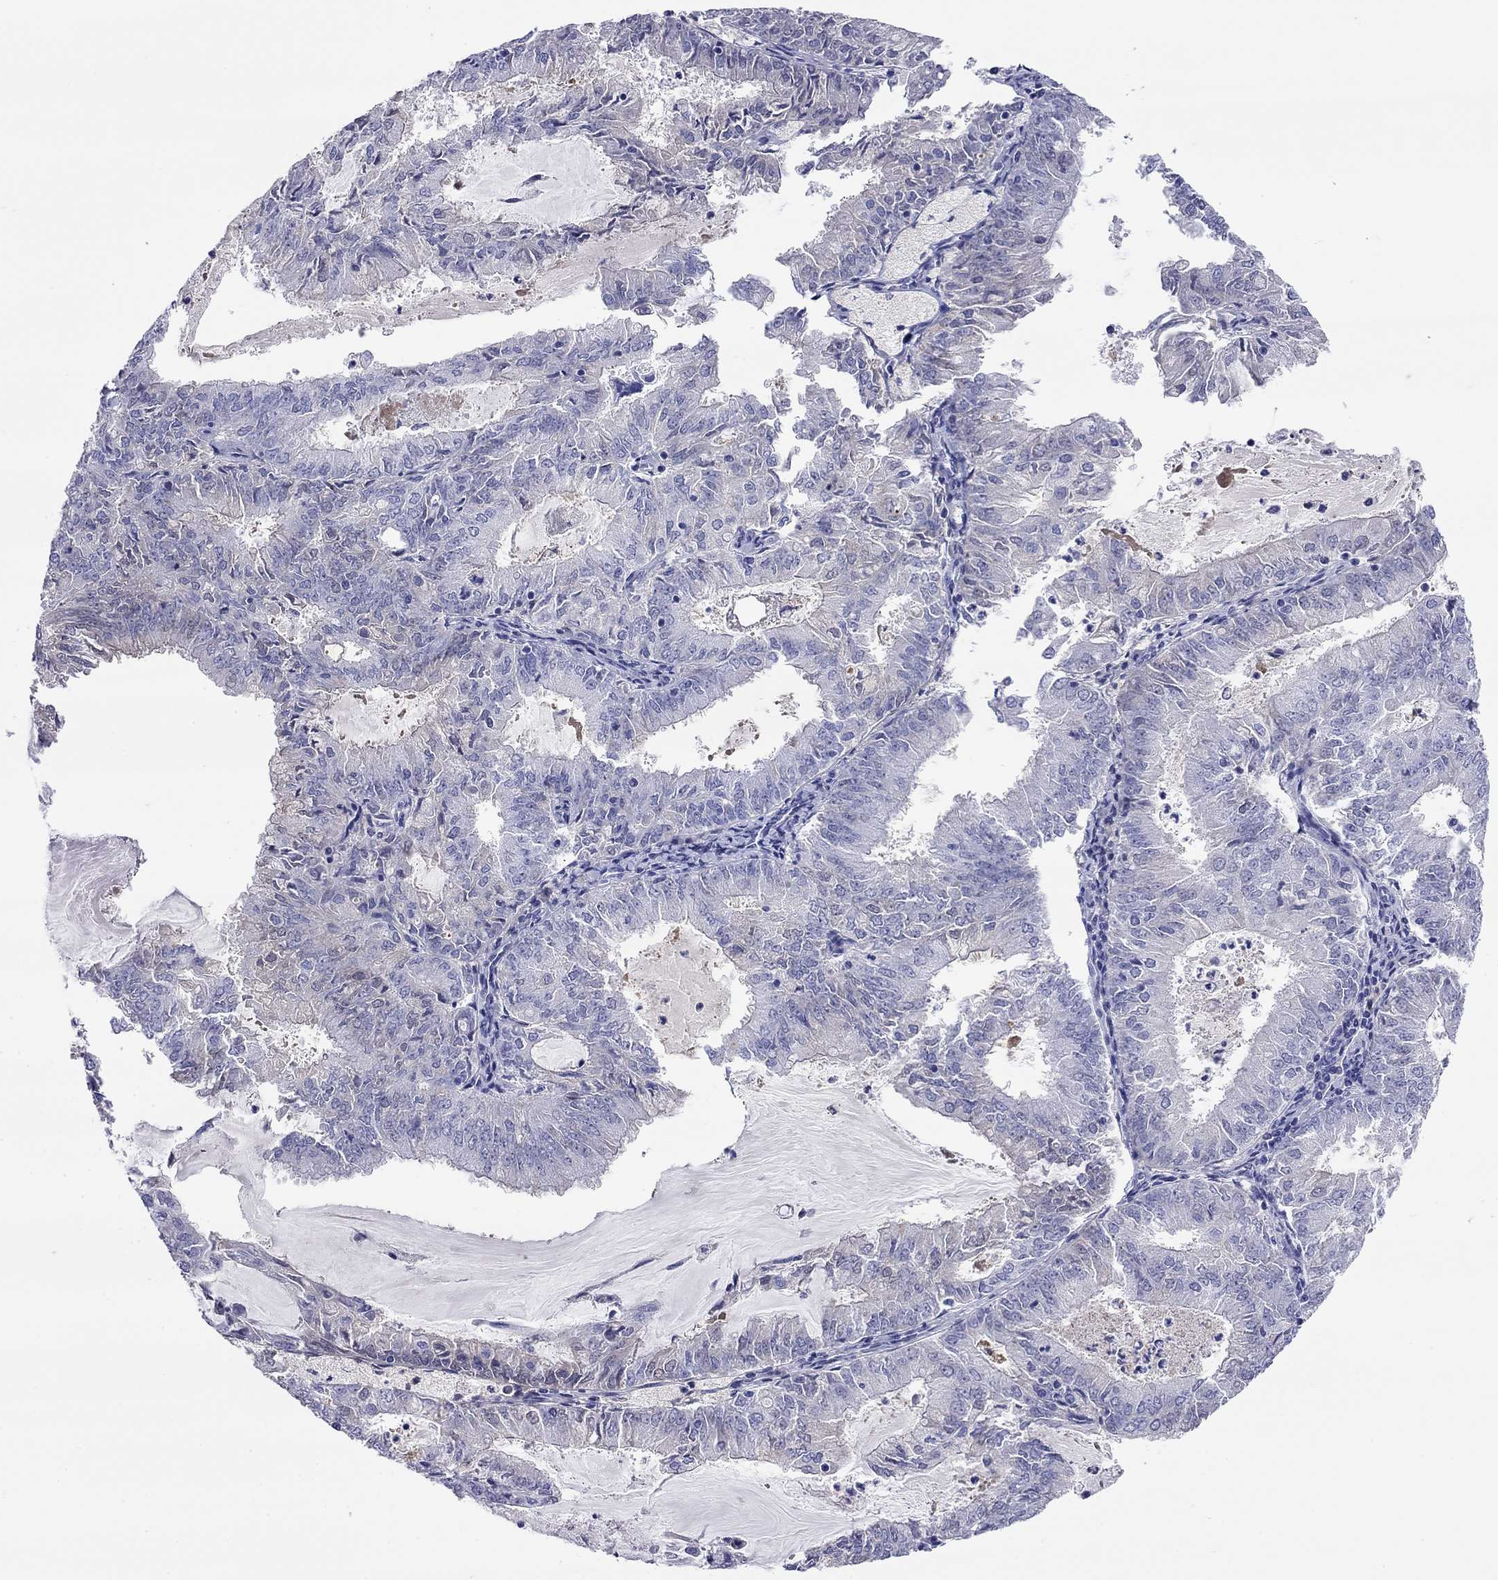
{"staining": {"intensity": "negative", "quantity": "none", "location": "none"}, "tissue": "endometrial cancer", "cell_type": "Tumor cells", "image_type": "cancer", "snomed": [{"axis": "morphology", "description": "Adenocarcinoma, NOS"}, {"axis": "topography", "description": "Endometrium"}], "caption": "Immunohistochemical staining of human adenocarcinoma (endometrial) demonstrates no significant positivity in tumor cells.", "gene": "CMYA5", "patient": {"sex": "female", "age": 57}}